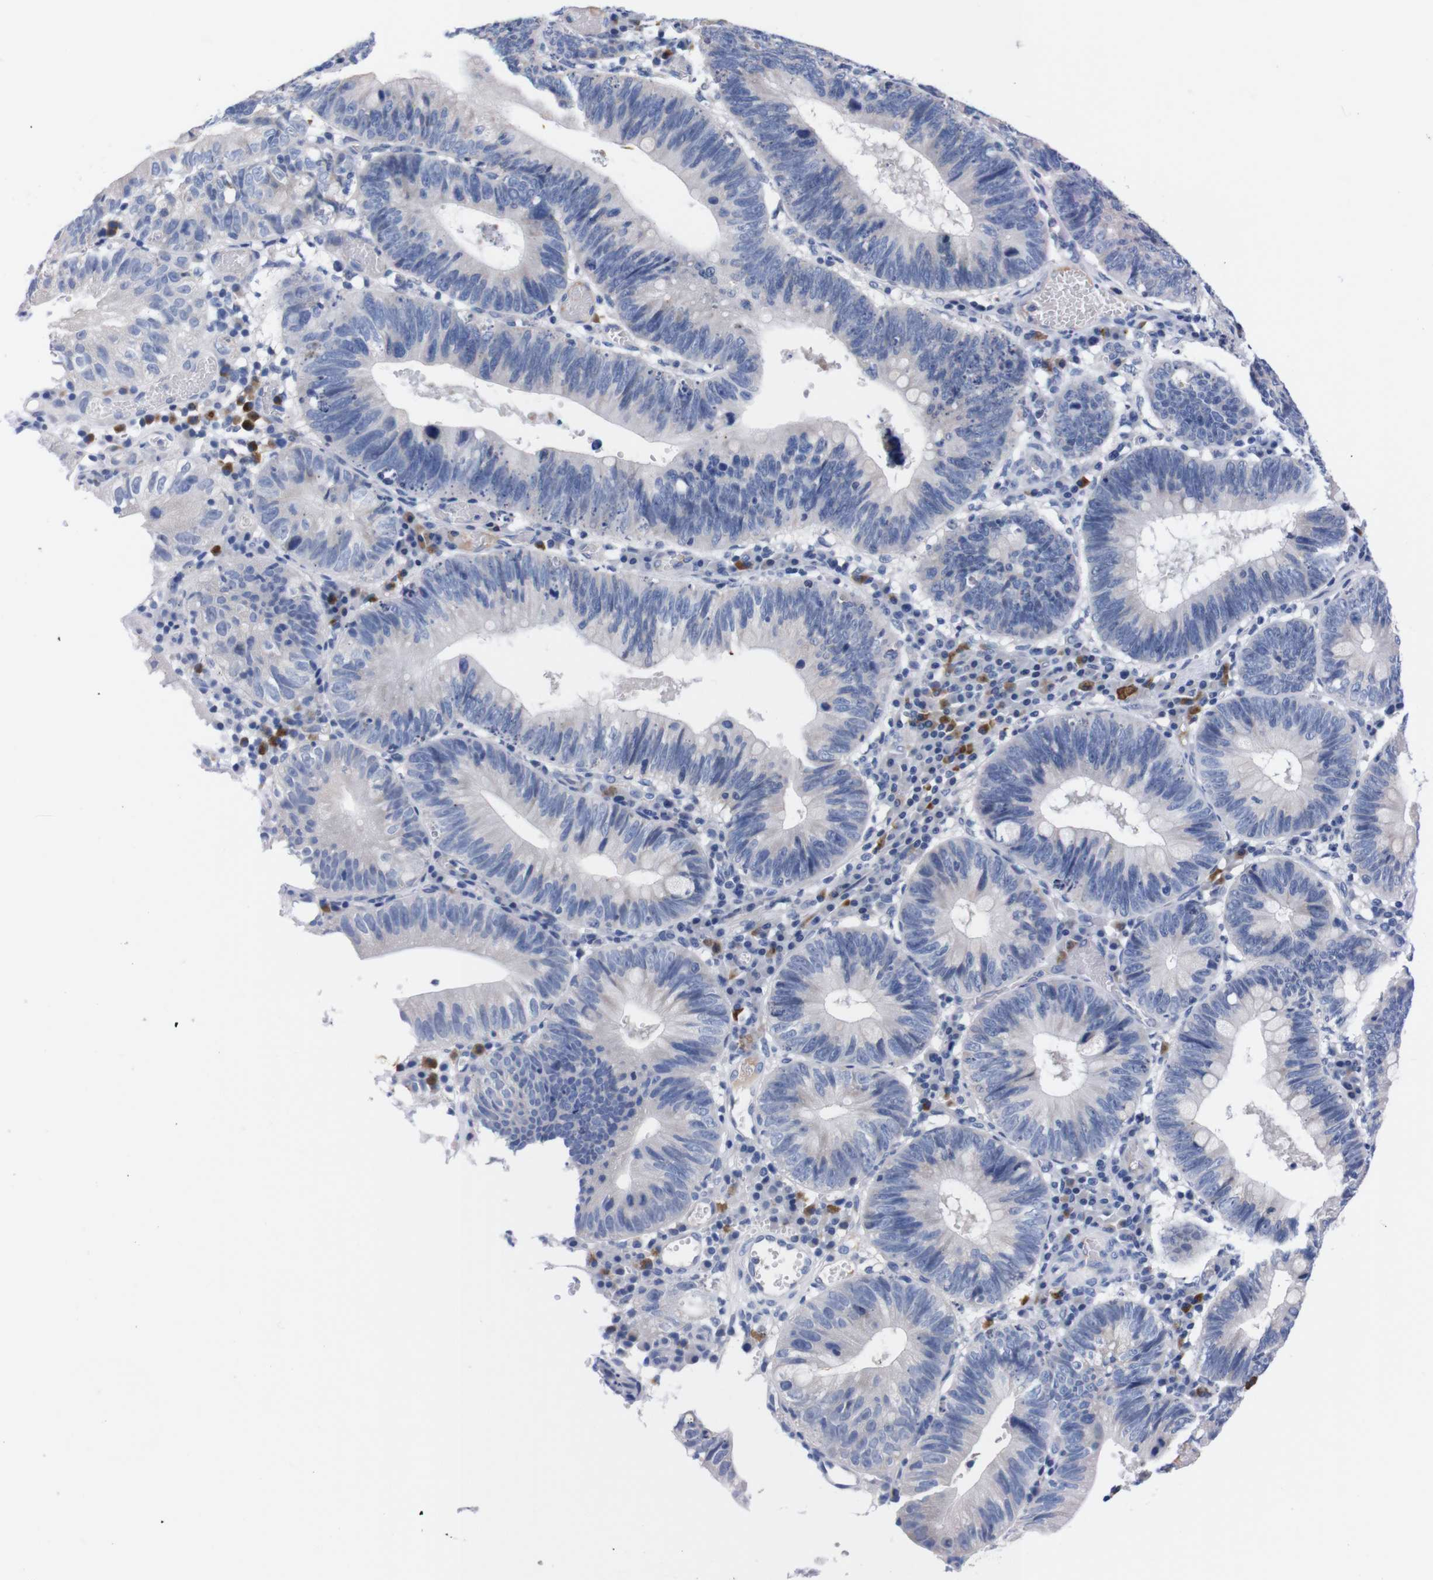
{"staining": {"intensity": "negative", "quantity": "none", "location": "none"}, "tissue": "stomach cancer", "cell_type": "Tumor cells", "image_type": "cancer", "snomed": [{"axis": "morphology", "description": "Adenocarcinoma, NOS"}, {"axis": "topography", "description": "Stomach"}], "caption": "High power microscopy image of an immunohistochemistry (IHC) micrograph of stomach cancer, revealing no significant positivity in tumor cells.", "gene": "FAM210A", "patient": {"sex": "male", "age": 59}}